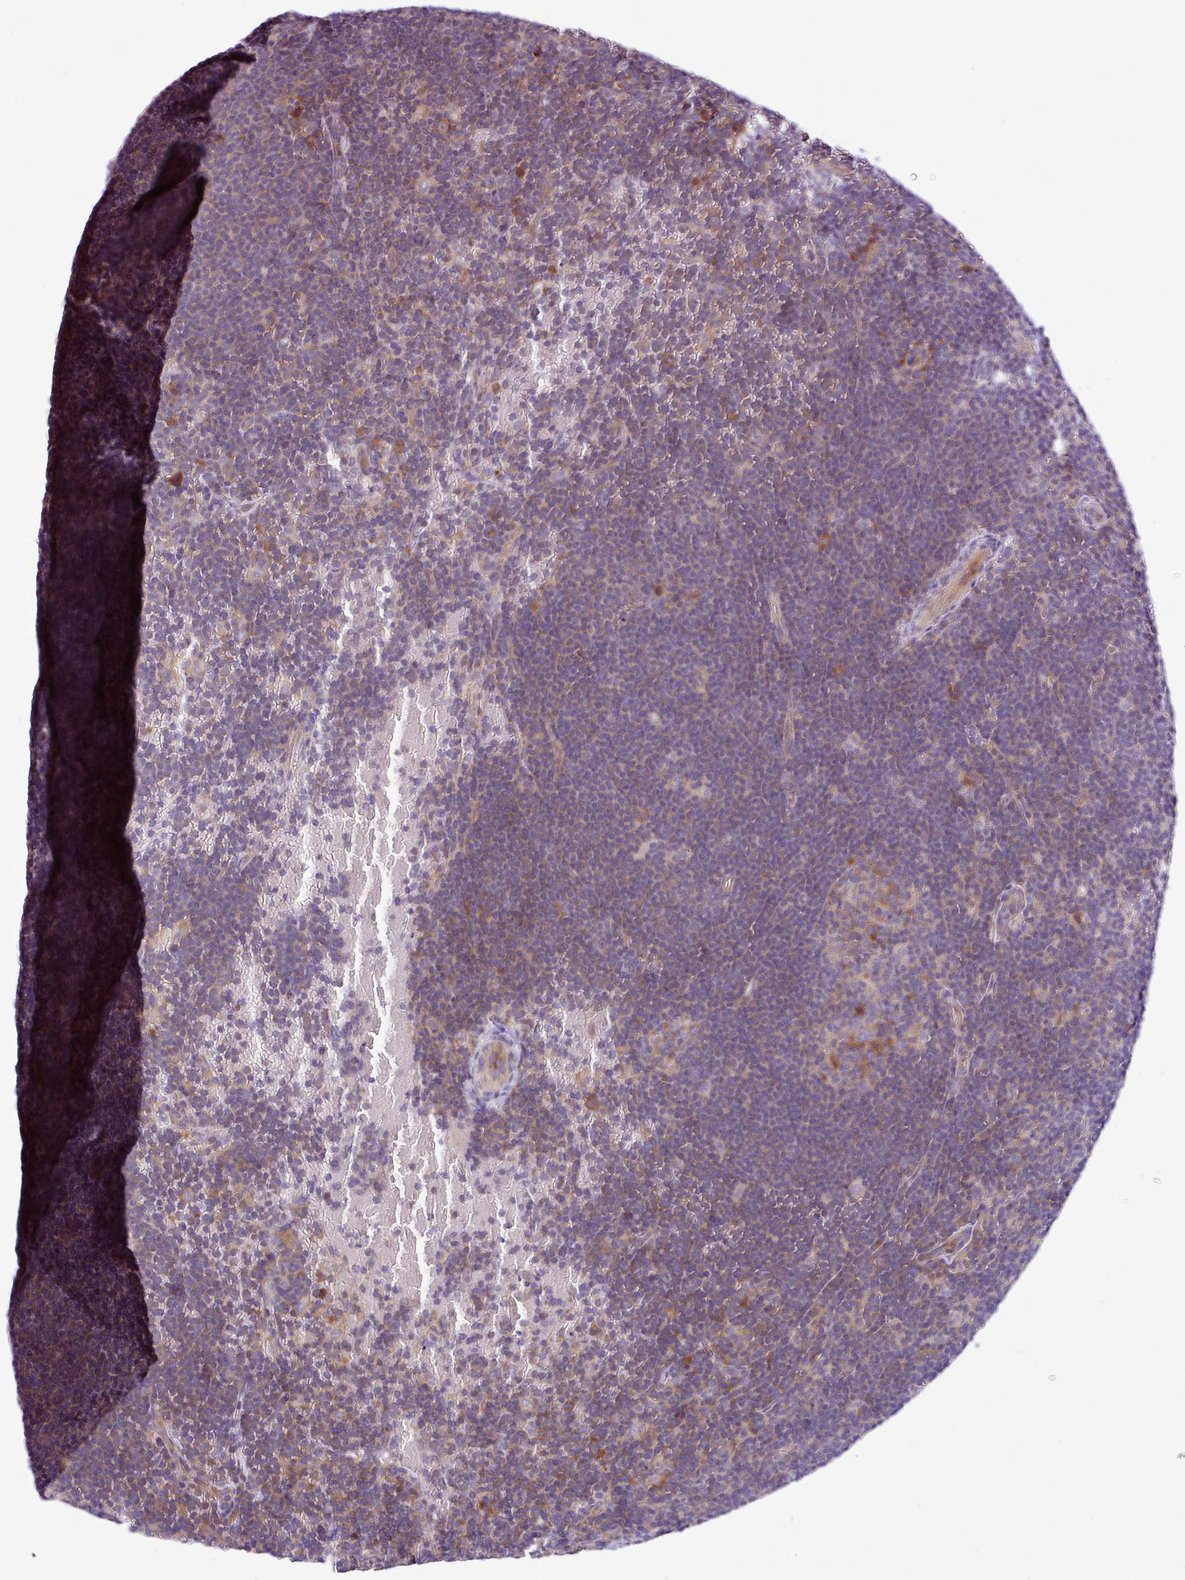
{"staining": {"intensity": "negative", "quantity": "none", "location": "none"}, "tissue": "lymphoma", "cell_type": "Tumor cells", "image_type": "cancer", "snomed": [{"axis": "morphology", "description": "Hodgkin's disease, NOS"}, {"axis": "topography", "description": "Lymph node"}], "caption": "There is no significant staining in tumor cells of lymphoma.", "gene": "MROH2A", "patient": {"sex": "female", "age": 57}}